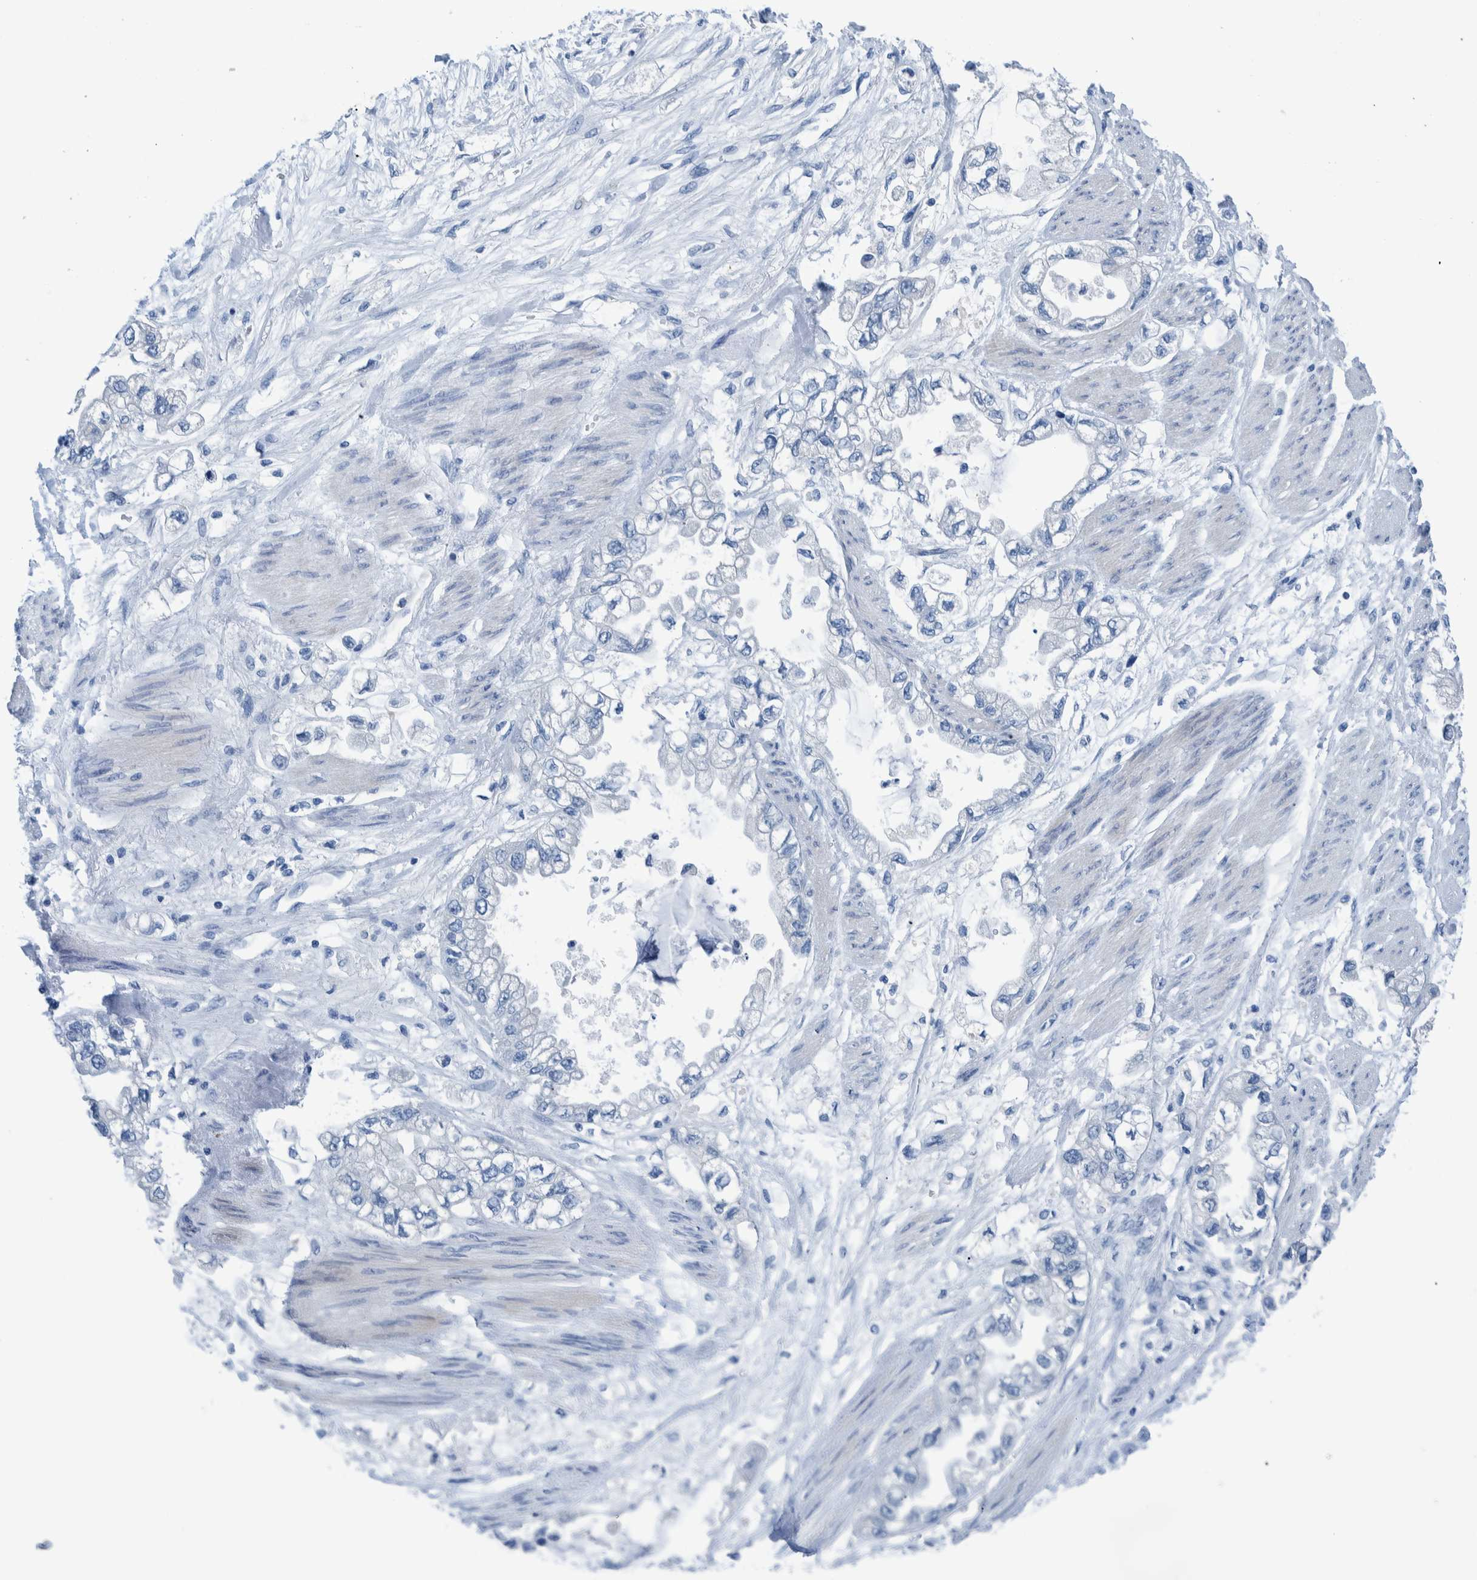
{"staining": {"intensity": "negative", "quantity": "none", "location": "none"}, "tissue": "stomach cancer", "cell_type": "Tumor cells", "image_type": "cancer", "snomed": [{"axis": "morphology", "description": "Normal tissue, NOS"}, {"axis": "morphology", "description": "Adenocarcinoma, NOS"}, {"axis": "topography", "description": "Stomach"}], "caption": "This is an immunohistochemistry photomicrograph of human stomach cancer. There is no expression in tumor cells.", "gene": "IDO1", "patient": {"sex": "male", "age": 62}}